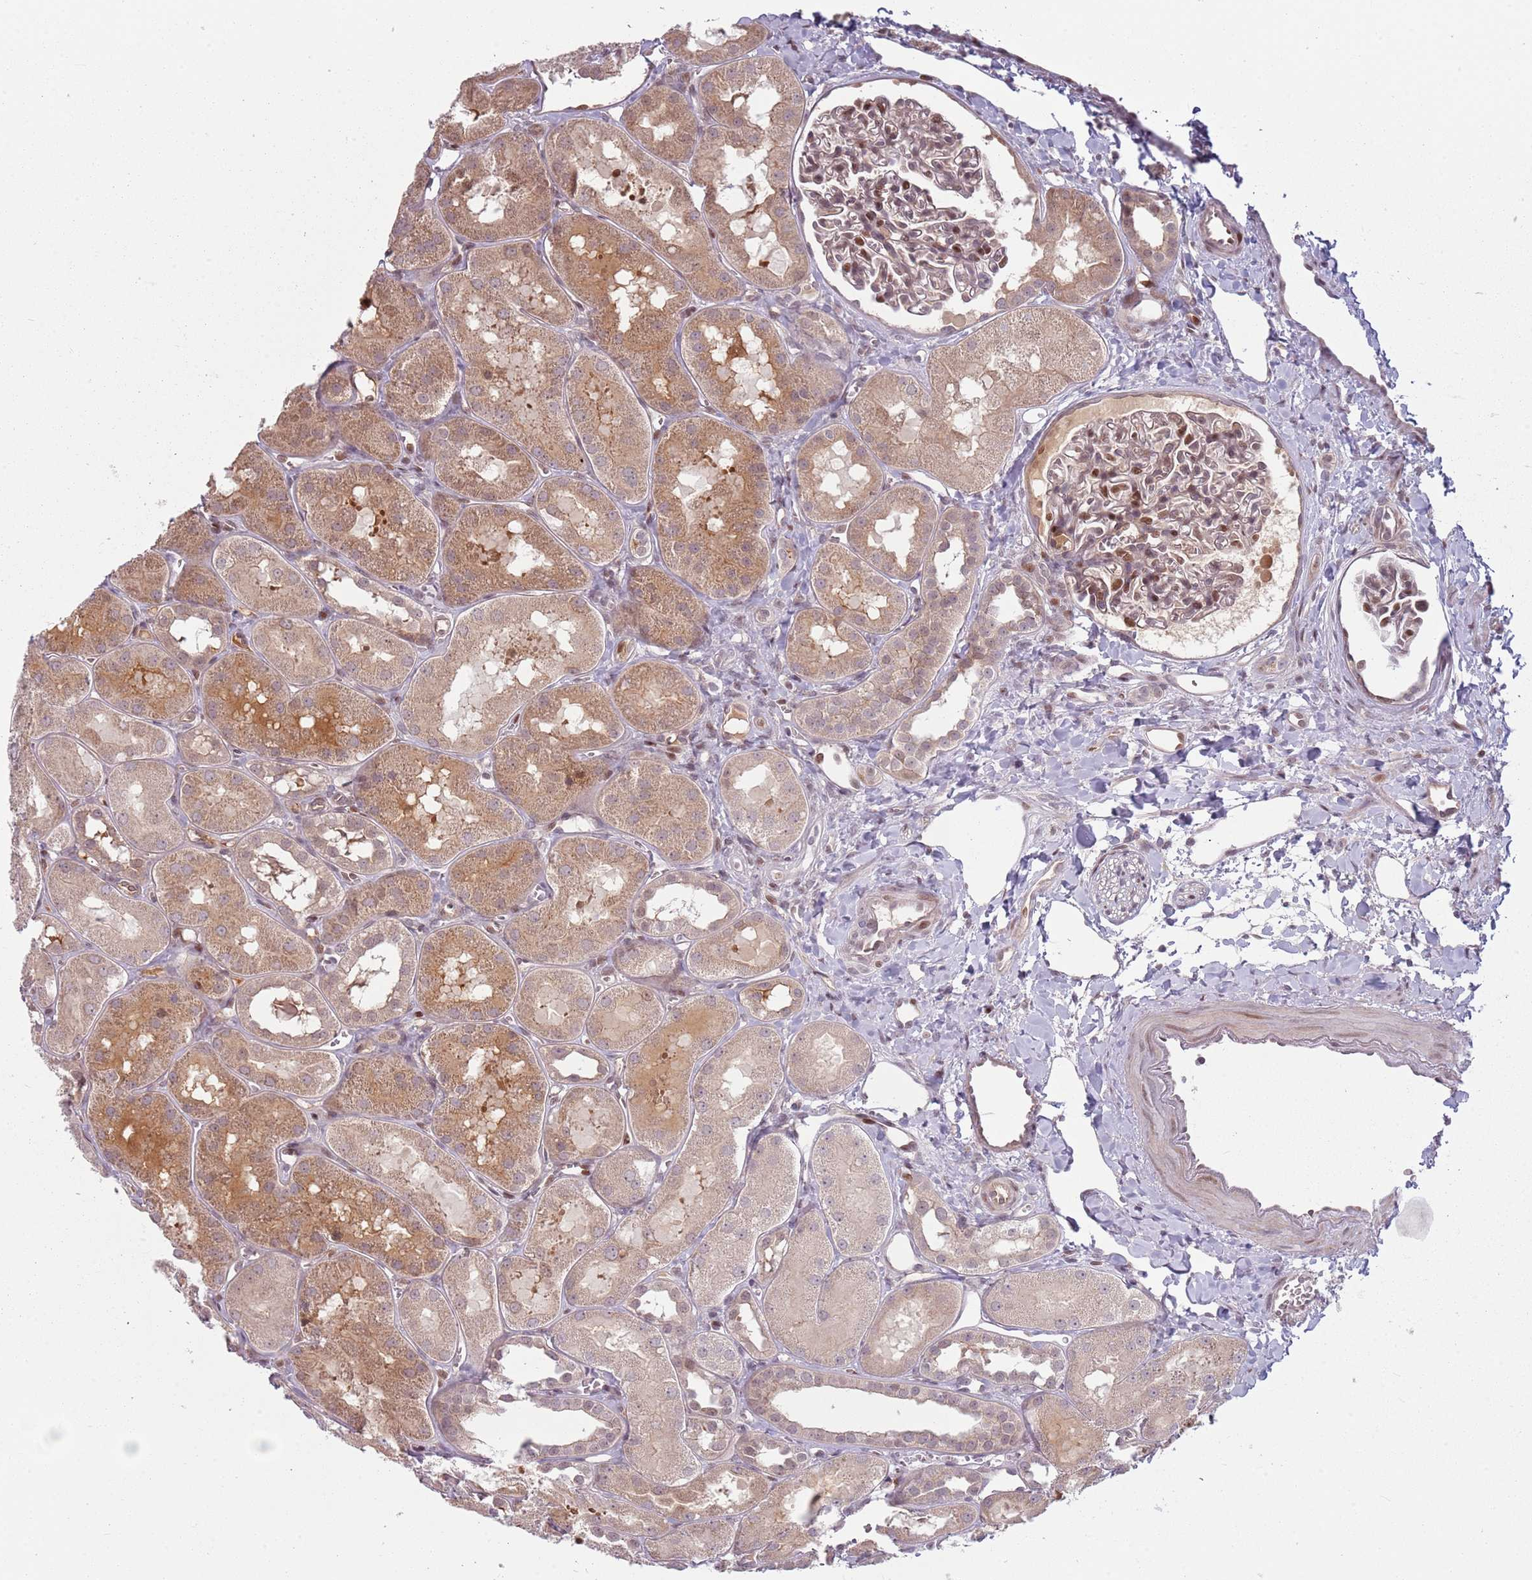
{"staining": {"intensity": "moderate", "quantity": "25%-75%", "location": "cytoplasmic/membranous,nuclear"}, "tissue": "kidney", "cell_type": "Cells in glomeruli", "image_type": "normal", "snomed": [{"axis": "morphology", "description": "Normal tissue, NOS"}, {"axis": "topography", "description": "Kidney"}, {"axis": "topography", "description": "Urinary bladder"}], "caption": "Brown immunohistochemical staining in unremarkable kidney exhibits moderate cytoplasmic/membranous,nuclear staining in about 25%-75% of cells in glomeruli.", "gene": "ADGRG1", "patient": {"sex": "male", "age": 16}}